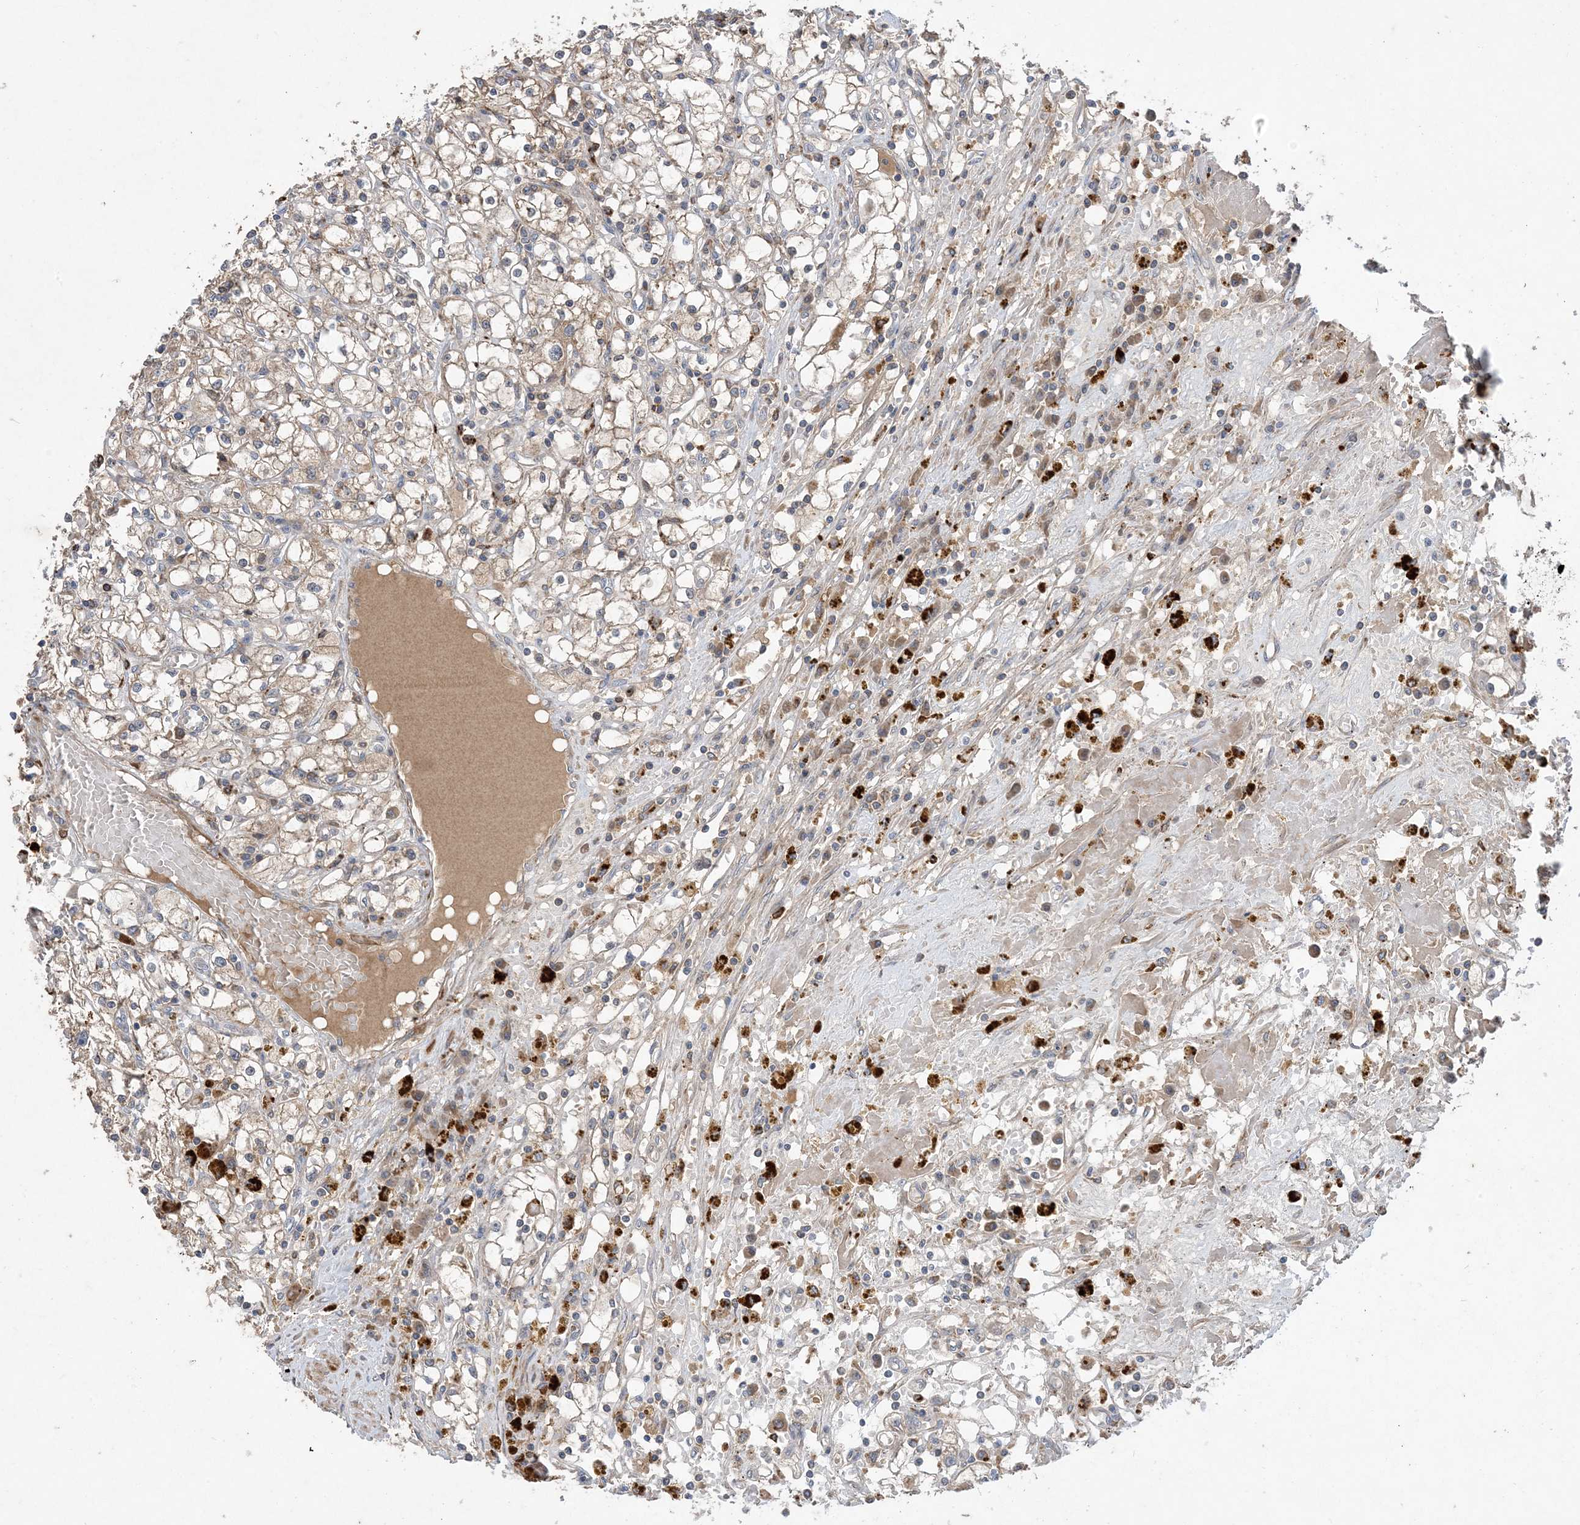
{"staining": {"intensity": "weak", "quantity": "<25%", "location": "cytoplasmic/membranous"}, "tissue": "renal cancer", "cell_type": "Tumor cells", "image_type": "cancer", "snomed": [{"axis": "morphology", "description": "Adenocarcinoma, NOS"}, {"axis": "topography", "description": "Kidney"}], "caption": "An immunohistochemistry (IHC) histopathology image of renal adenocarcinoma is shown. There is no staining in tumor cells of renal adenocarcinoma. Nuclei are stained in blue.", "gene": "MASP2", "patient": {"sex": "male", "age": 56}}